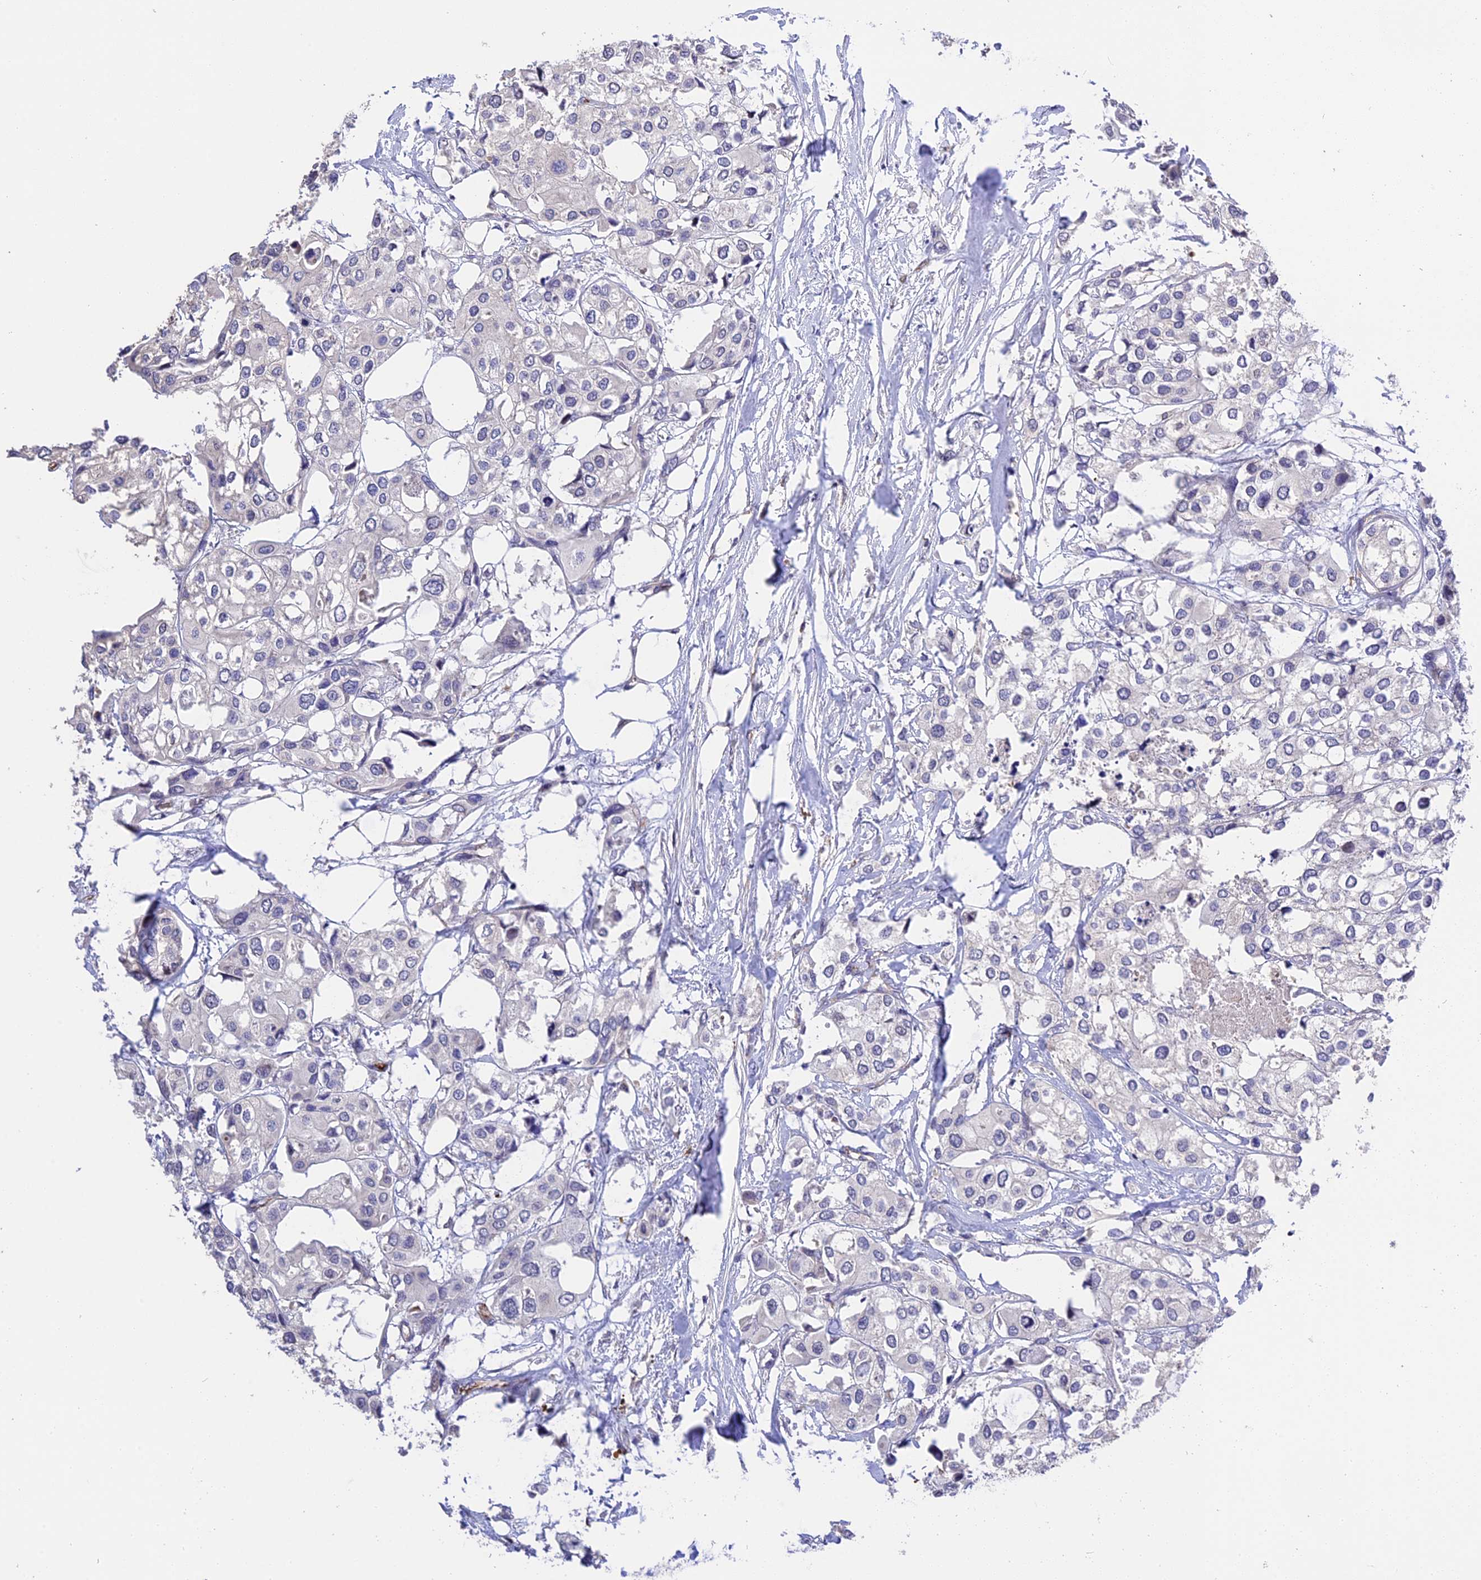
{"staining": {"intensity": "negative", "quantity": "none", "location": "none"}, "tissue": "urothelial cancer", "cell_type": "Tumor cells", "image_type": "cancer", "snomed": [{"axis": "morphology", "description": "Urothelial carcinoma, High grade"}, {"axis": "topography", "description": "Urinary bladder"}], "caption": "The photomicrograph displays no significant staining in tumor cells of urothelial carcinoma (high-grade).", "gene": "MFSD2A", "patient": {"sex": "male", "age": 64}}